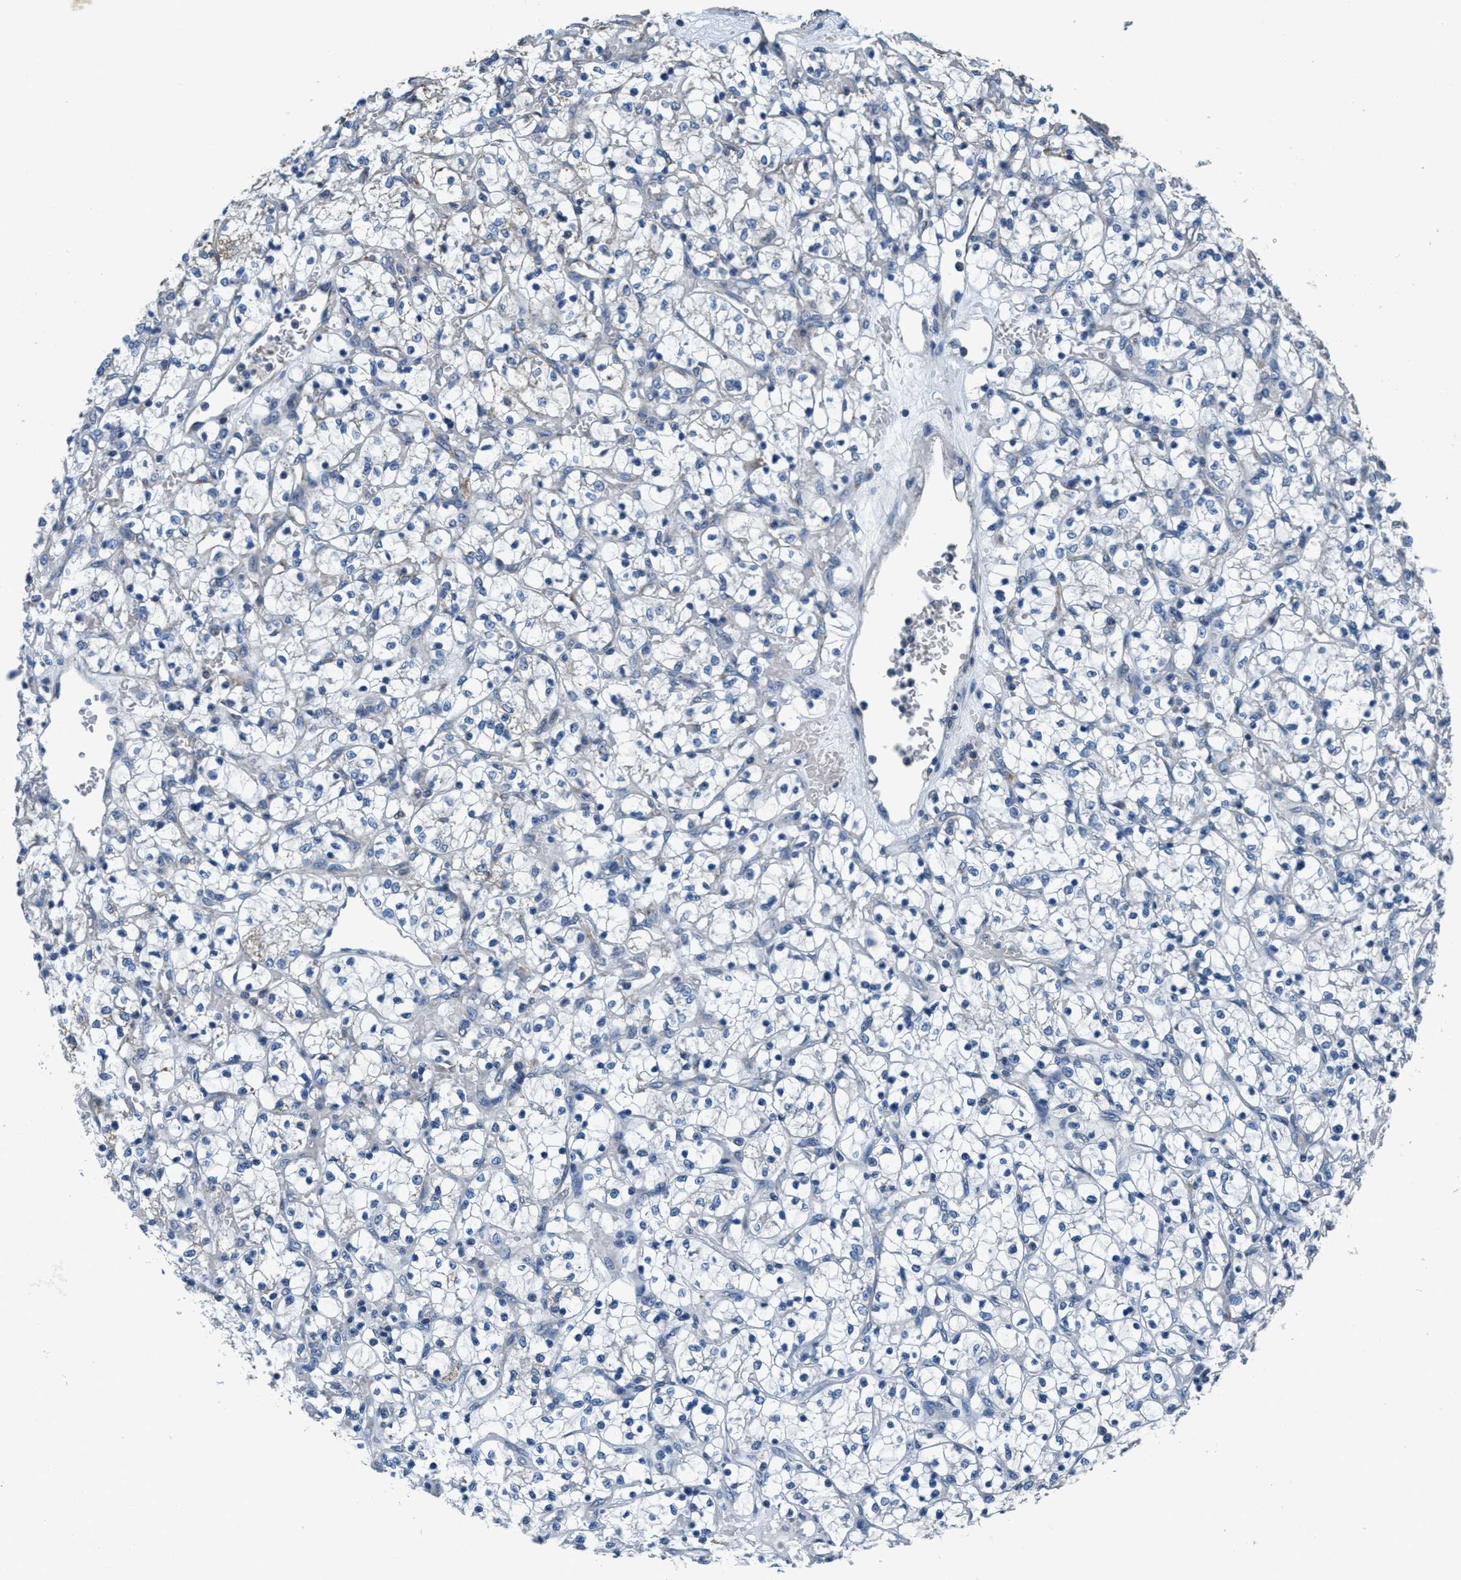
{"staining": {"intensity": "negative", "quantity": "none", "location": "none"}, "tissue": "renal cancer", "cell_type": "Tumor cells", "image_type": "cancer", "snomed": [{"axis": "morphology", "description": "Adenocarcinoma, NOS"}, {"axis": "topography", "description": "Kidney"}], "caption": "This image is of renal cancer stained with immunohistochemistry (IHC) to label a protein in brown with the nuclei are counter-stained blue. There is no staining in tumor cells. Nuclei are stained in blue.", "gene": "ANKFN1", "patient": {"sex": "female", "age": 69}}